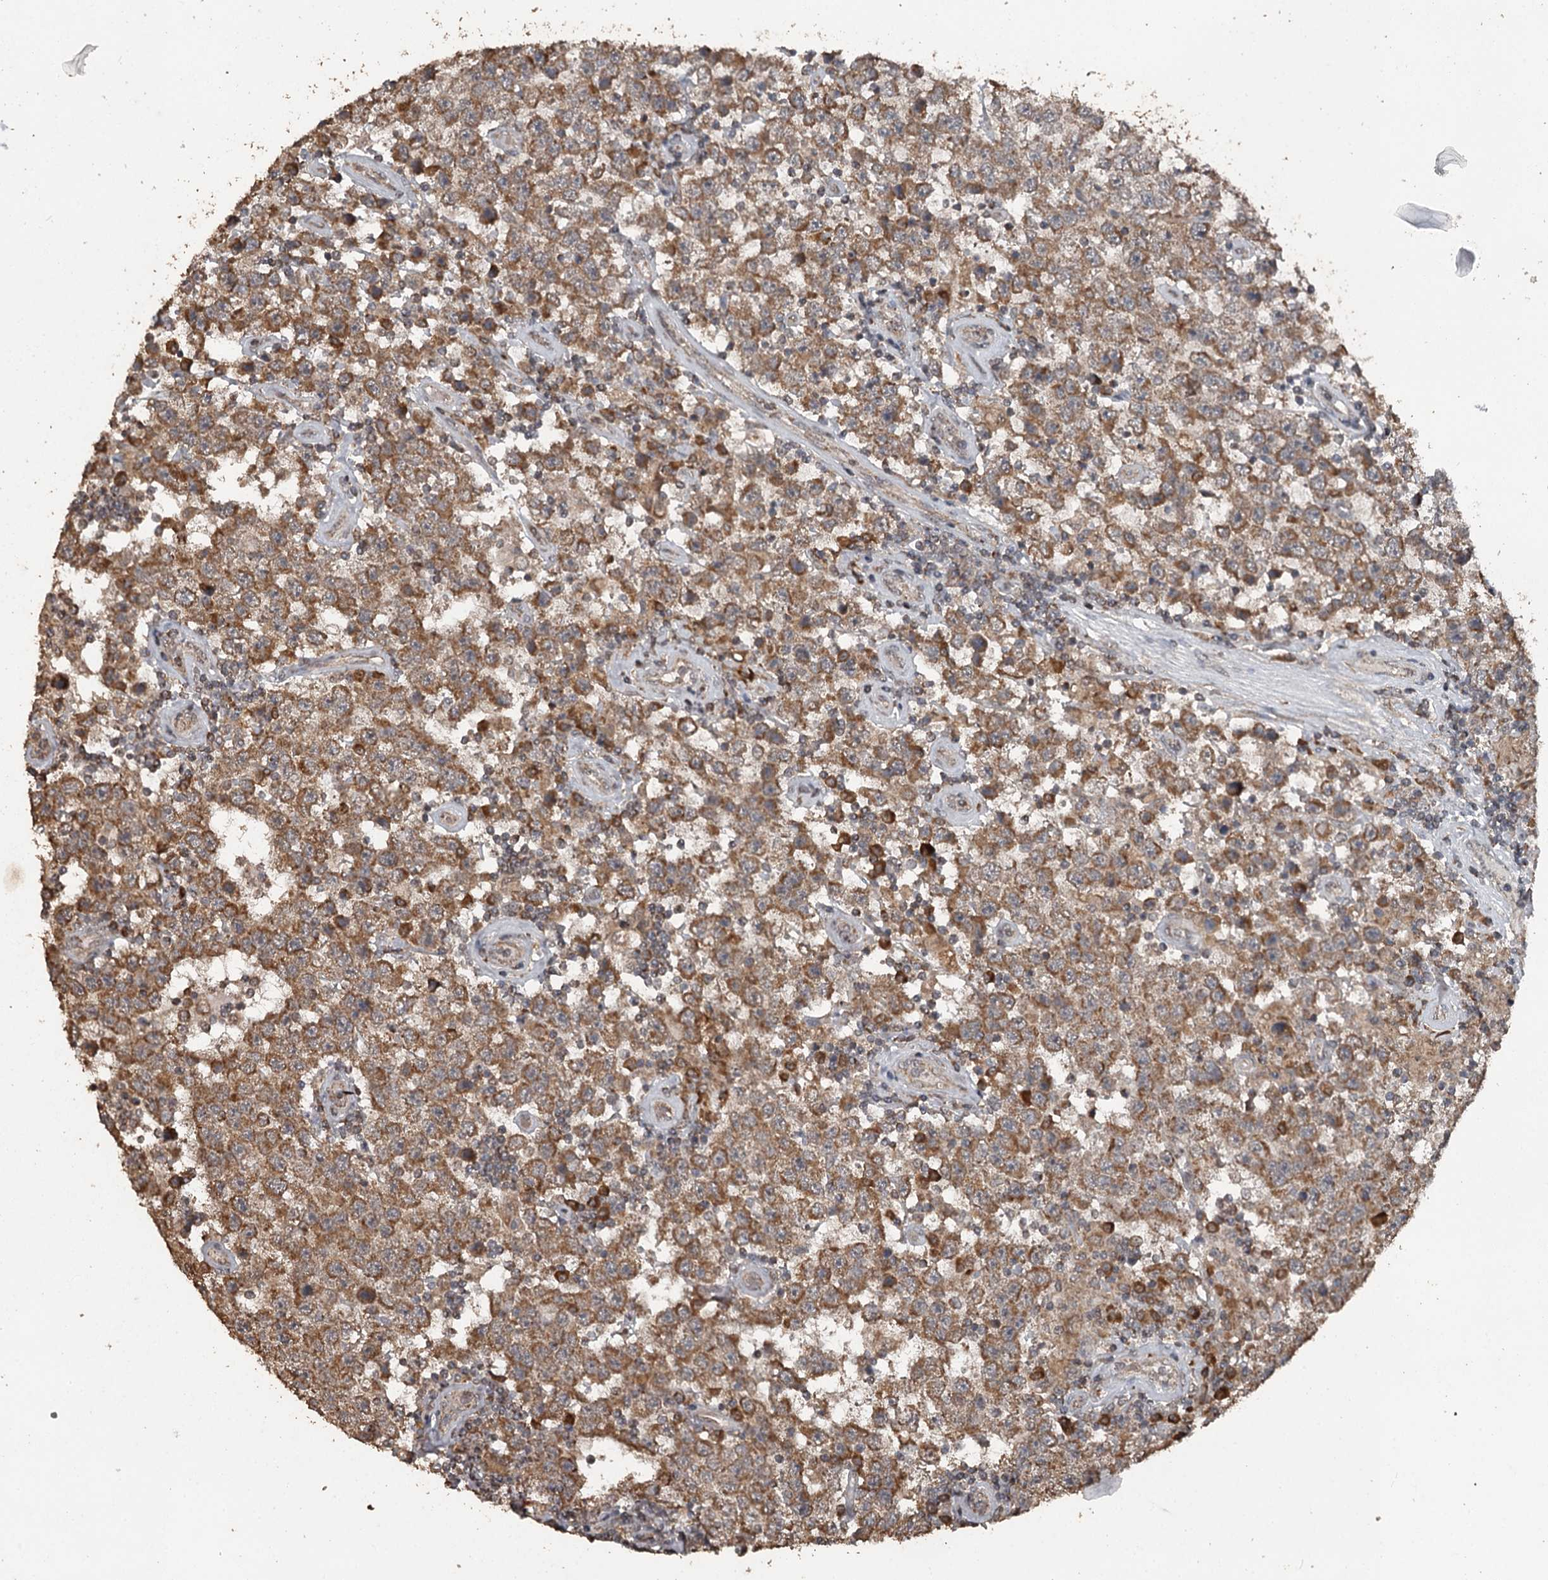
{"staining": {"intensity": "moderate", "quantity": ">75%", "location": "cytoplasmic/membranous"}, "tissue": "testis cancer", "cell_type": "Tumor cells", "image_type": "cancer", "snomed": [{"axis": "morphology", "description": "Normal tissue, NOS"}, {"axis": "morphology", "description": "Urothelial carcinoma, High grade"}, {"axis": "morphology", "description": "Seminoma, NOS"}, {"axis": "morphology", "description": "Carcinoma, Embryonal, NOS"}, {"axis": "topography", "description": "Urinary bladder"}, {"axis": "topography", "description": "Testis"}], "caption": "Moderate cytoplasmic/membranous protein expression is appreciated in about >75% of tumor cells in seminoma (testis).", "gene": "WIPI1", "patient": {"sex": "male", "age": 41}}